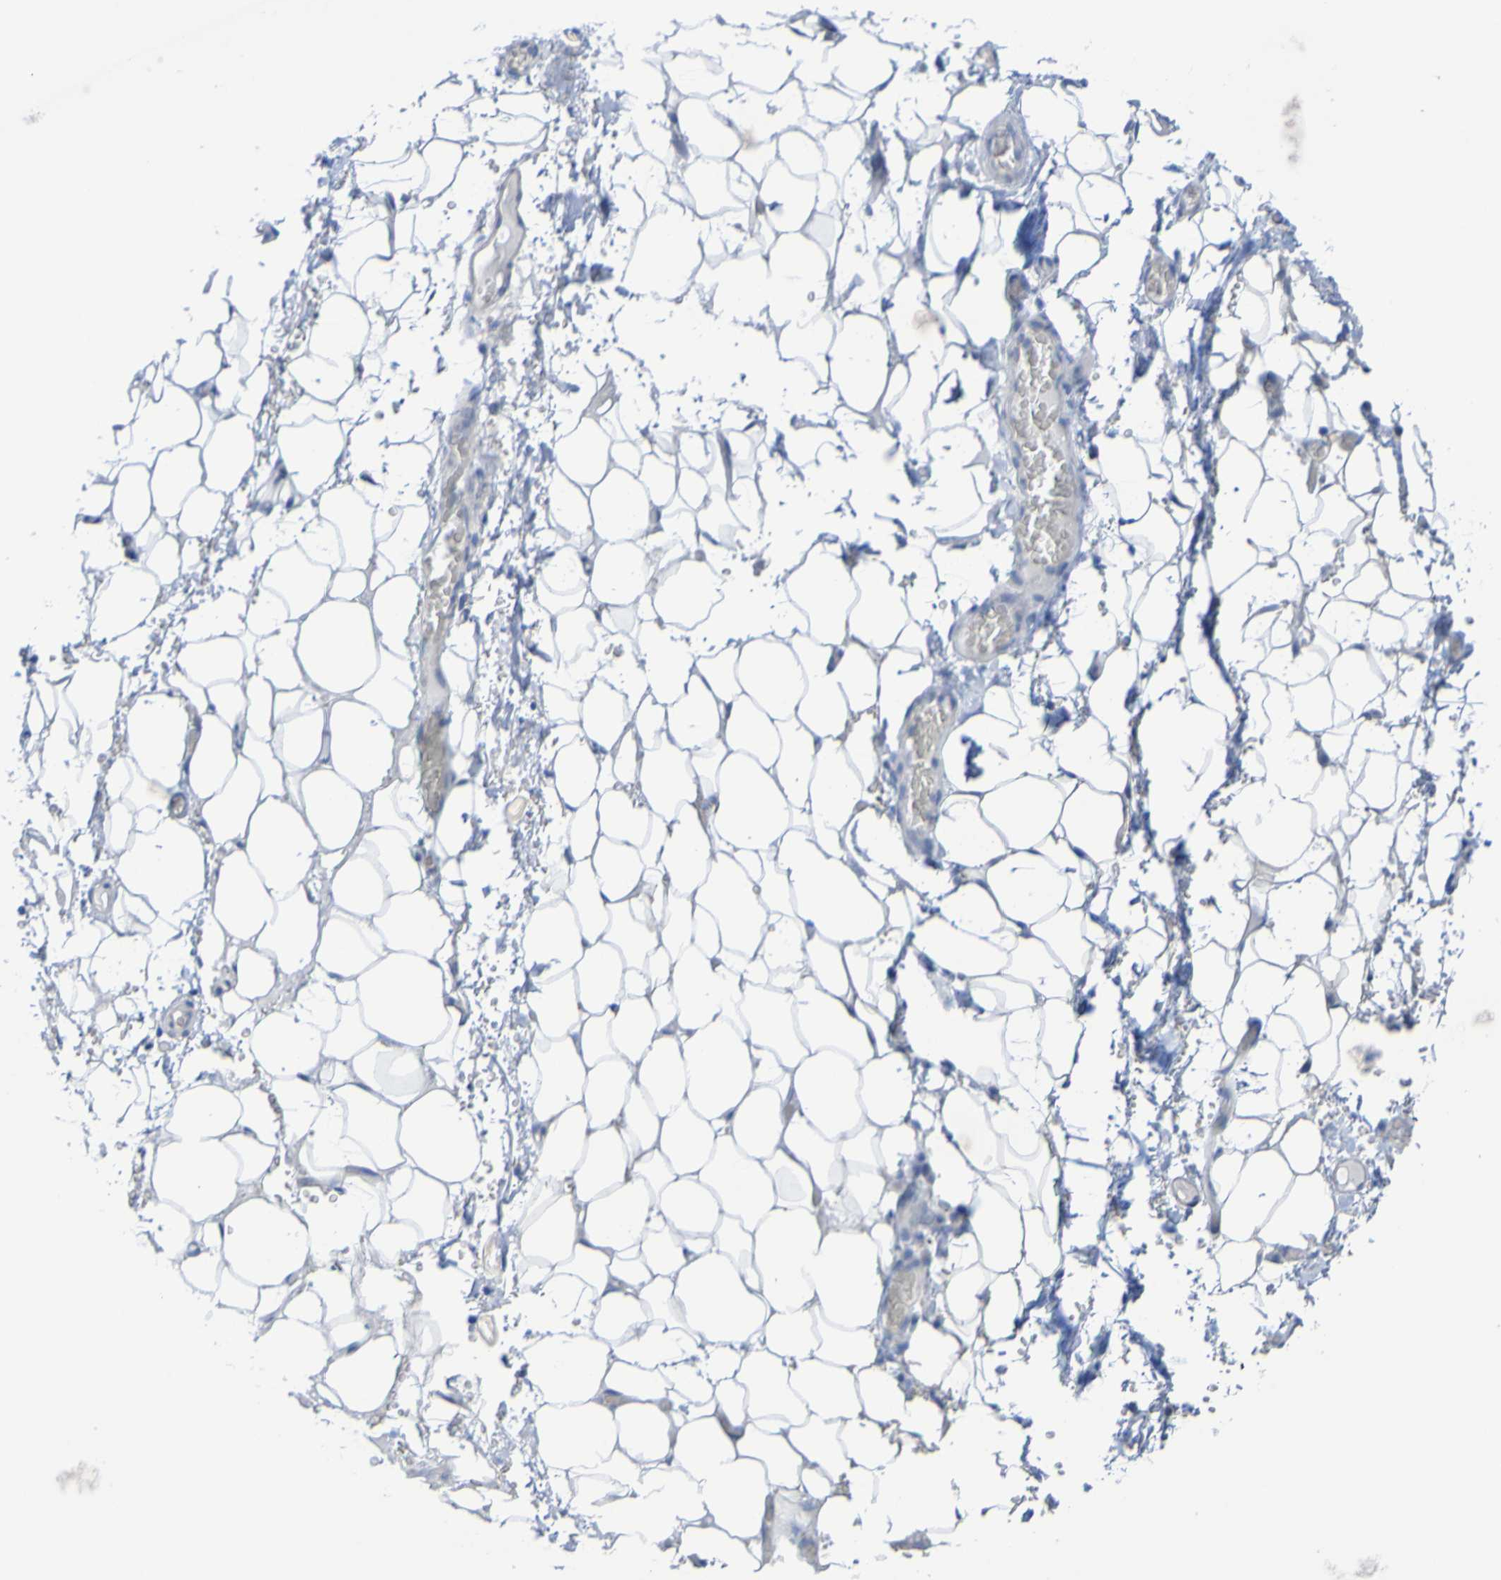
{"staining": {"intensity": "negative", "quantity": "none", "location": "none"}, "tissue": "adipose tissue", "cell_type": "Adipocytes", "image_type": "normal", "snomed": [{"axis": "morphology", "description": "Normal tissue, NOS"}, {"axis": "morphology", "description": "Adenocarcinoma, NOS"}, {"axis": "topography", "description": "Esophagus"}], "caption": "Immunohistochemical staining of unremarkable adipose tissue displays no significant staining in adipocytes. The staining was performed using DAB to visualize the protein expression in brown, while the nuclei were stained in blue with hematoxylin (Magnification: 20x).", "gene": "ACMSD", "patient": {"sex": "male", "age": 62}}